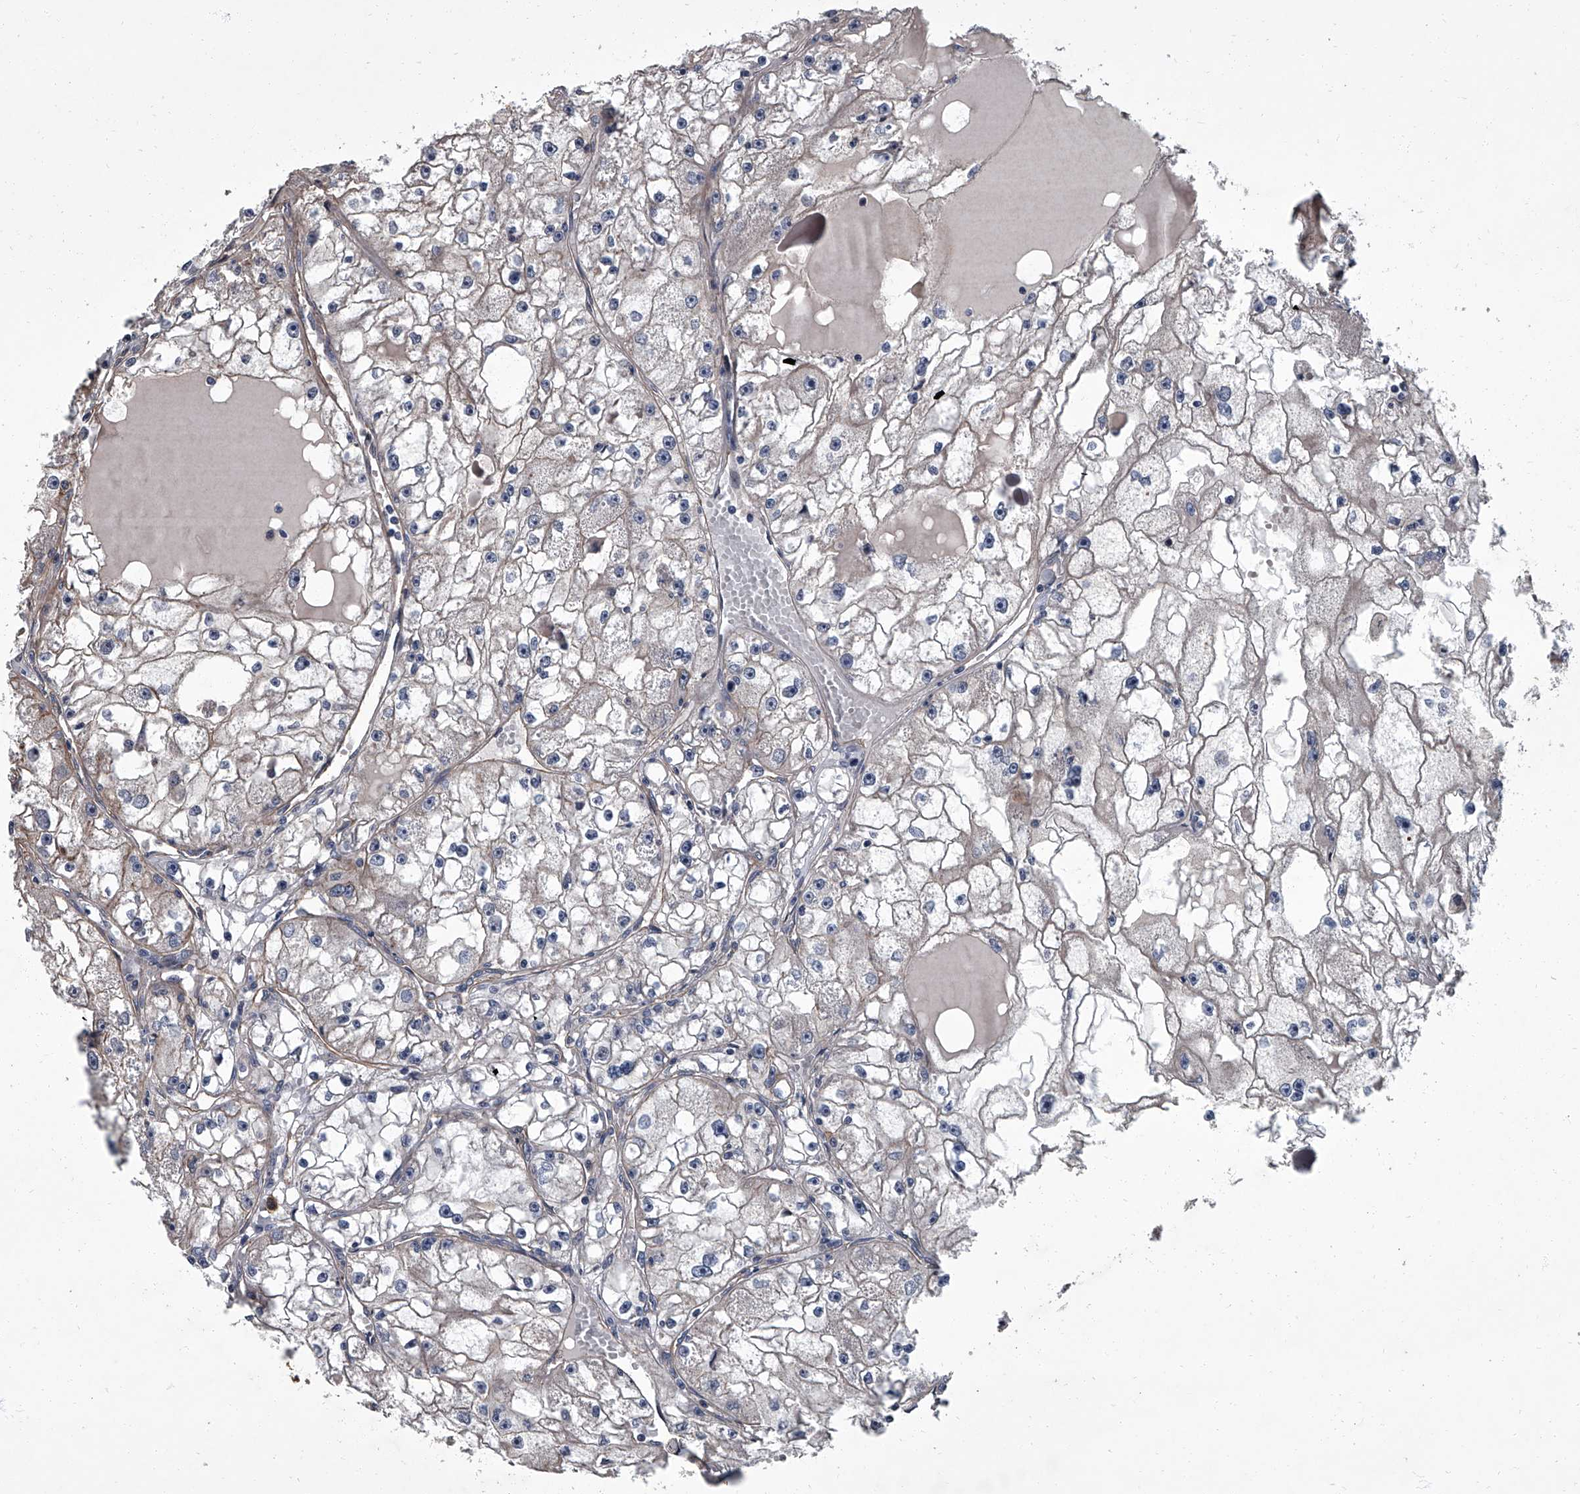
{"staining": {"intensity": "weak", "quantity": "<25%", "location": "cytoplasmic/membranous"}, "tissue": "renal cancer", "cell_type": "Tumor cells", "image_type": "cancer", "snomed": [{"axis": "morphology", "description": "Adenocarcinoma, NOS"}, {"axis": "topography", "description": "Kidney"}], "caption": "Immunohistochemistry micrograph of neoplastic tissue: renal adenocarcinoma stained with DAB (3,3'-diaminobenzidine) displays no significant protein staining in tumor cells.", "gene": "SIRT4", "patient": {"sex": "male", "age": 56}}